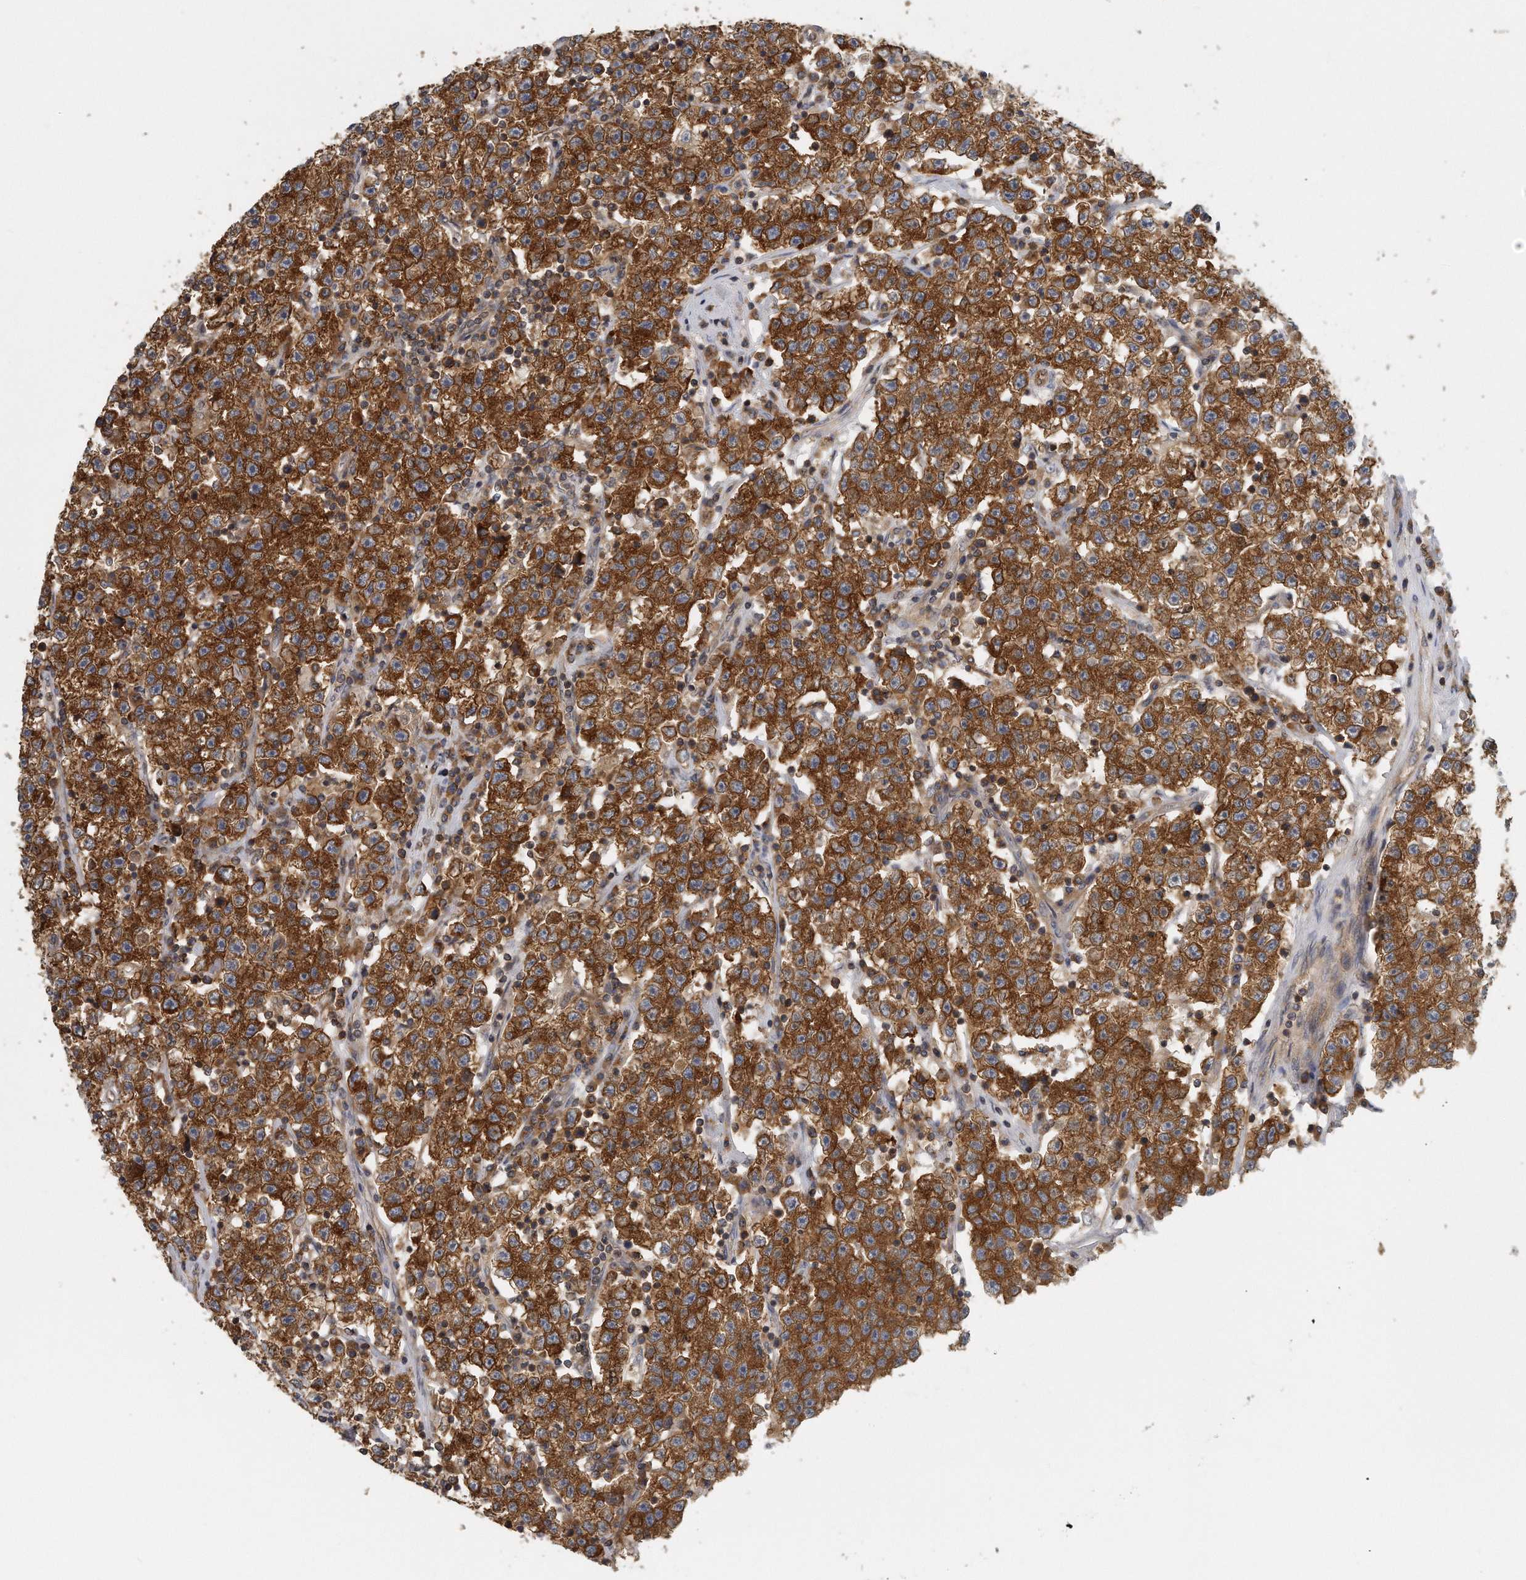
{"staining": {"intensity": "strong", "quantity": ">75%", "location": "cytoplasmic/membranous"}, "tissue": "testis cancer", "cell_type": "Tumor cells", "image_type": "cancer", "snomed": [{"axis": "morphology", "description": "Seminoma, NOS"}, {"axis": "topography", "description": "Testis"}], "caption": "Human seminoma (testis) stained for a protein (brown) shows strong cytoplasmic/membranous positive staining in approximately >75% of tumor cells.", "gene": "EIF3I", "patient": {"sex": "male", "age": 22}}